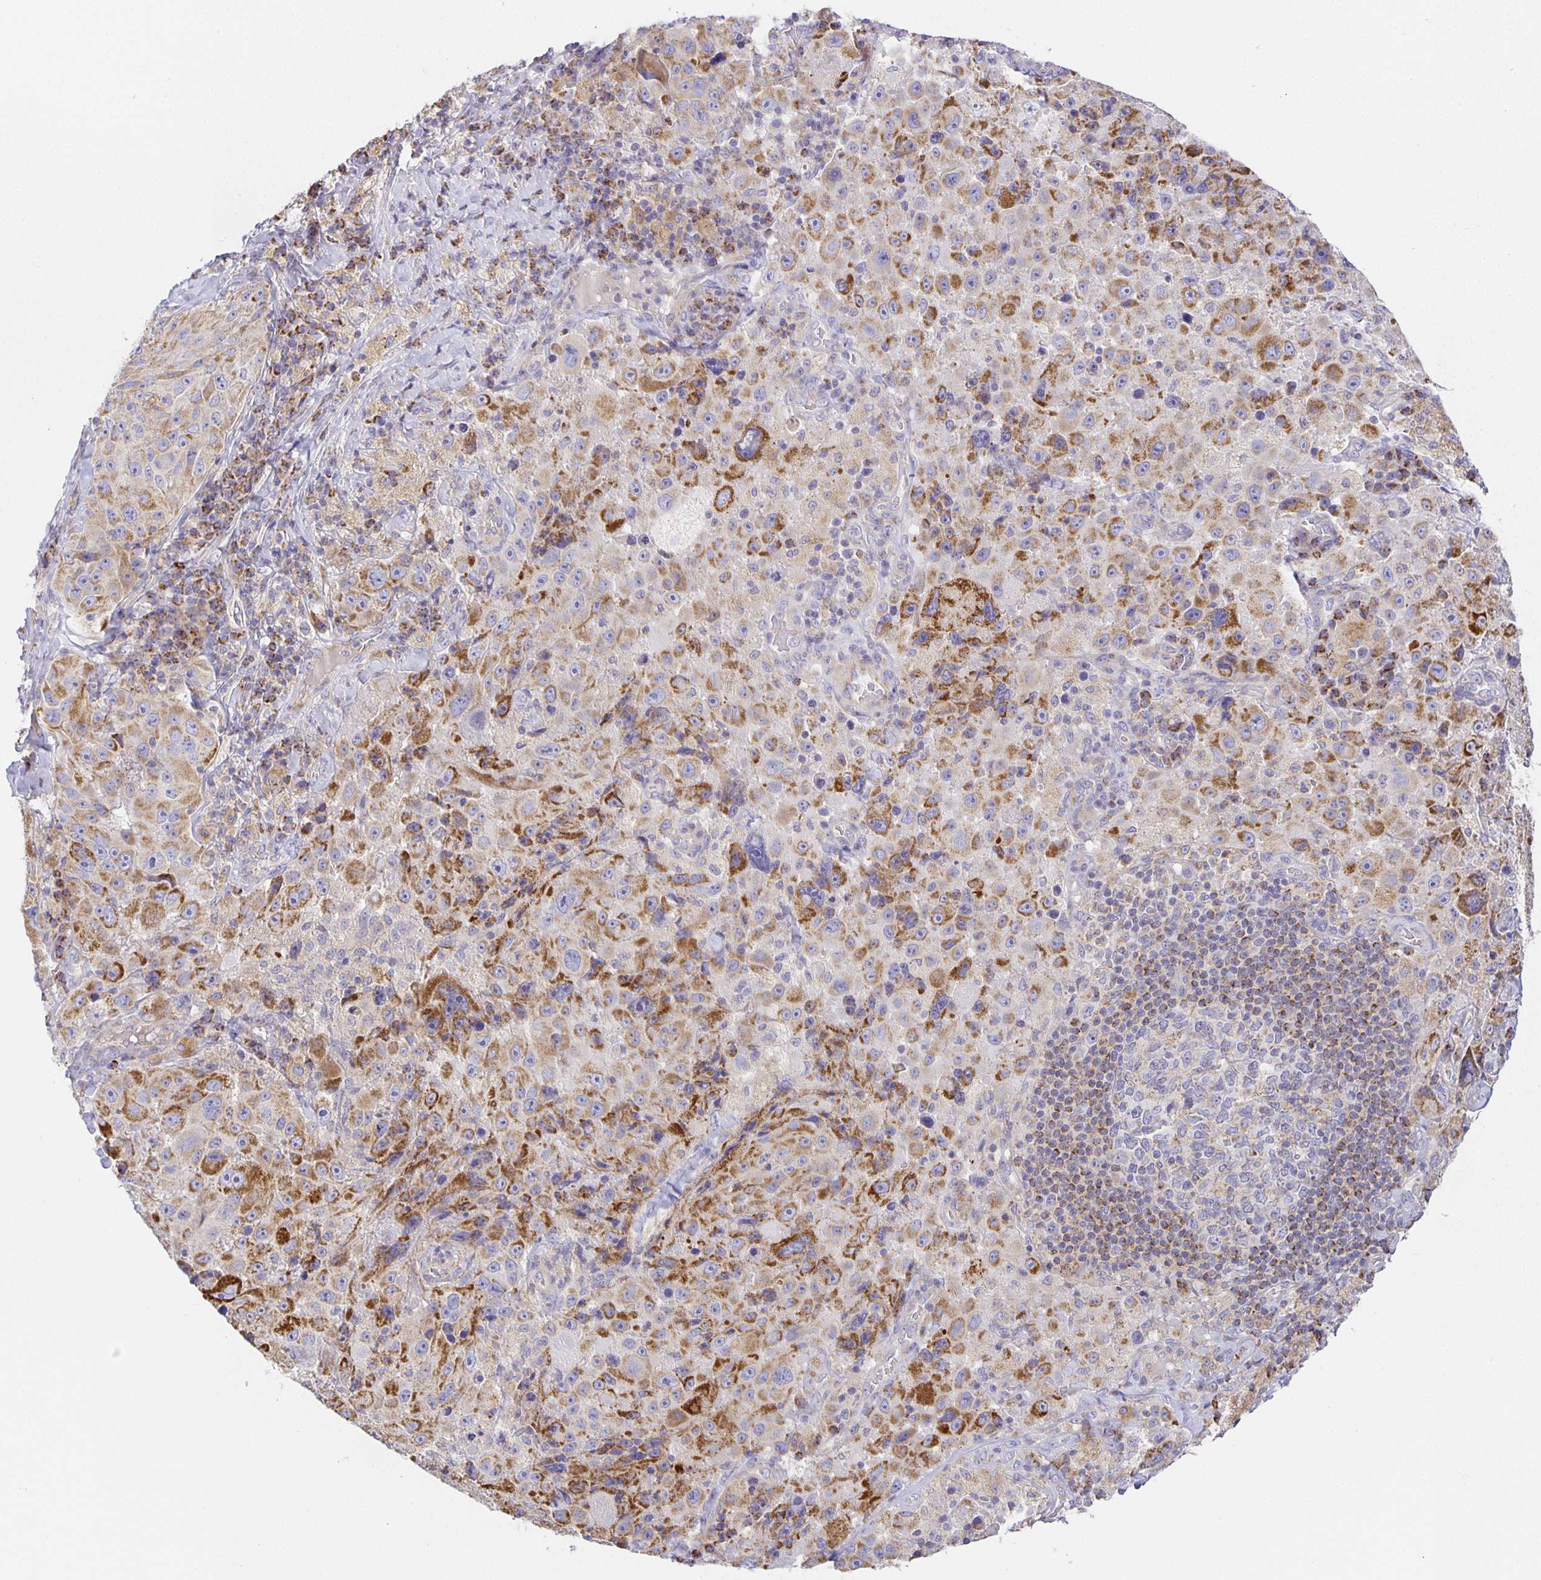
{"staining": {"intensity": "moderate", "quantity": "25%-75%", "location": "cytoplasmic/membranous"}, "tissue": "melanoma", "cell_type": "Tumor cells", "image_type": "cancer", "snomed": [{"axis": "morphology", "description": "Malignant melanoma, Metastatic site"}, {"axis": "topography", "description": "Lymph node"}], "caption": "Tumor cells display medium levels of moderate cytoplasmic/membranous expression in about 25%-75% of cells in malignant melanoma (metastatic site). (Stains: DAB in brown, nuclei in blue, Microscopy: brightfield microscopy at high magnification).", "gene": "FLRT3", "patient": {"sex": "male", "age": 62}}